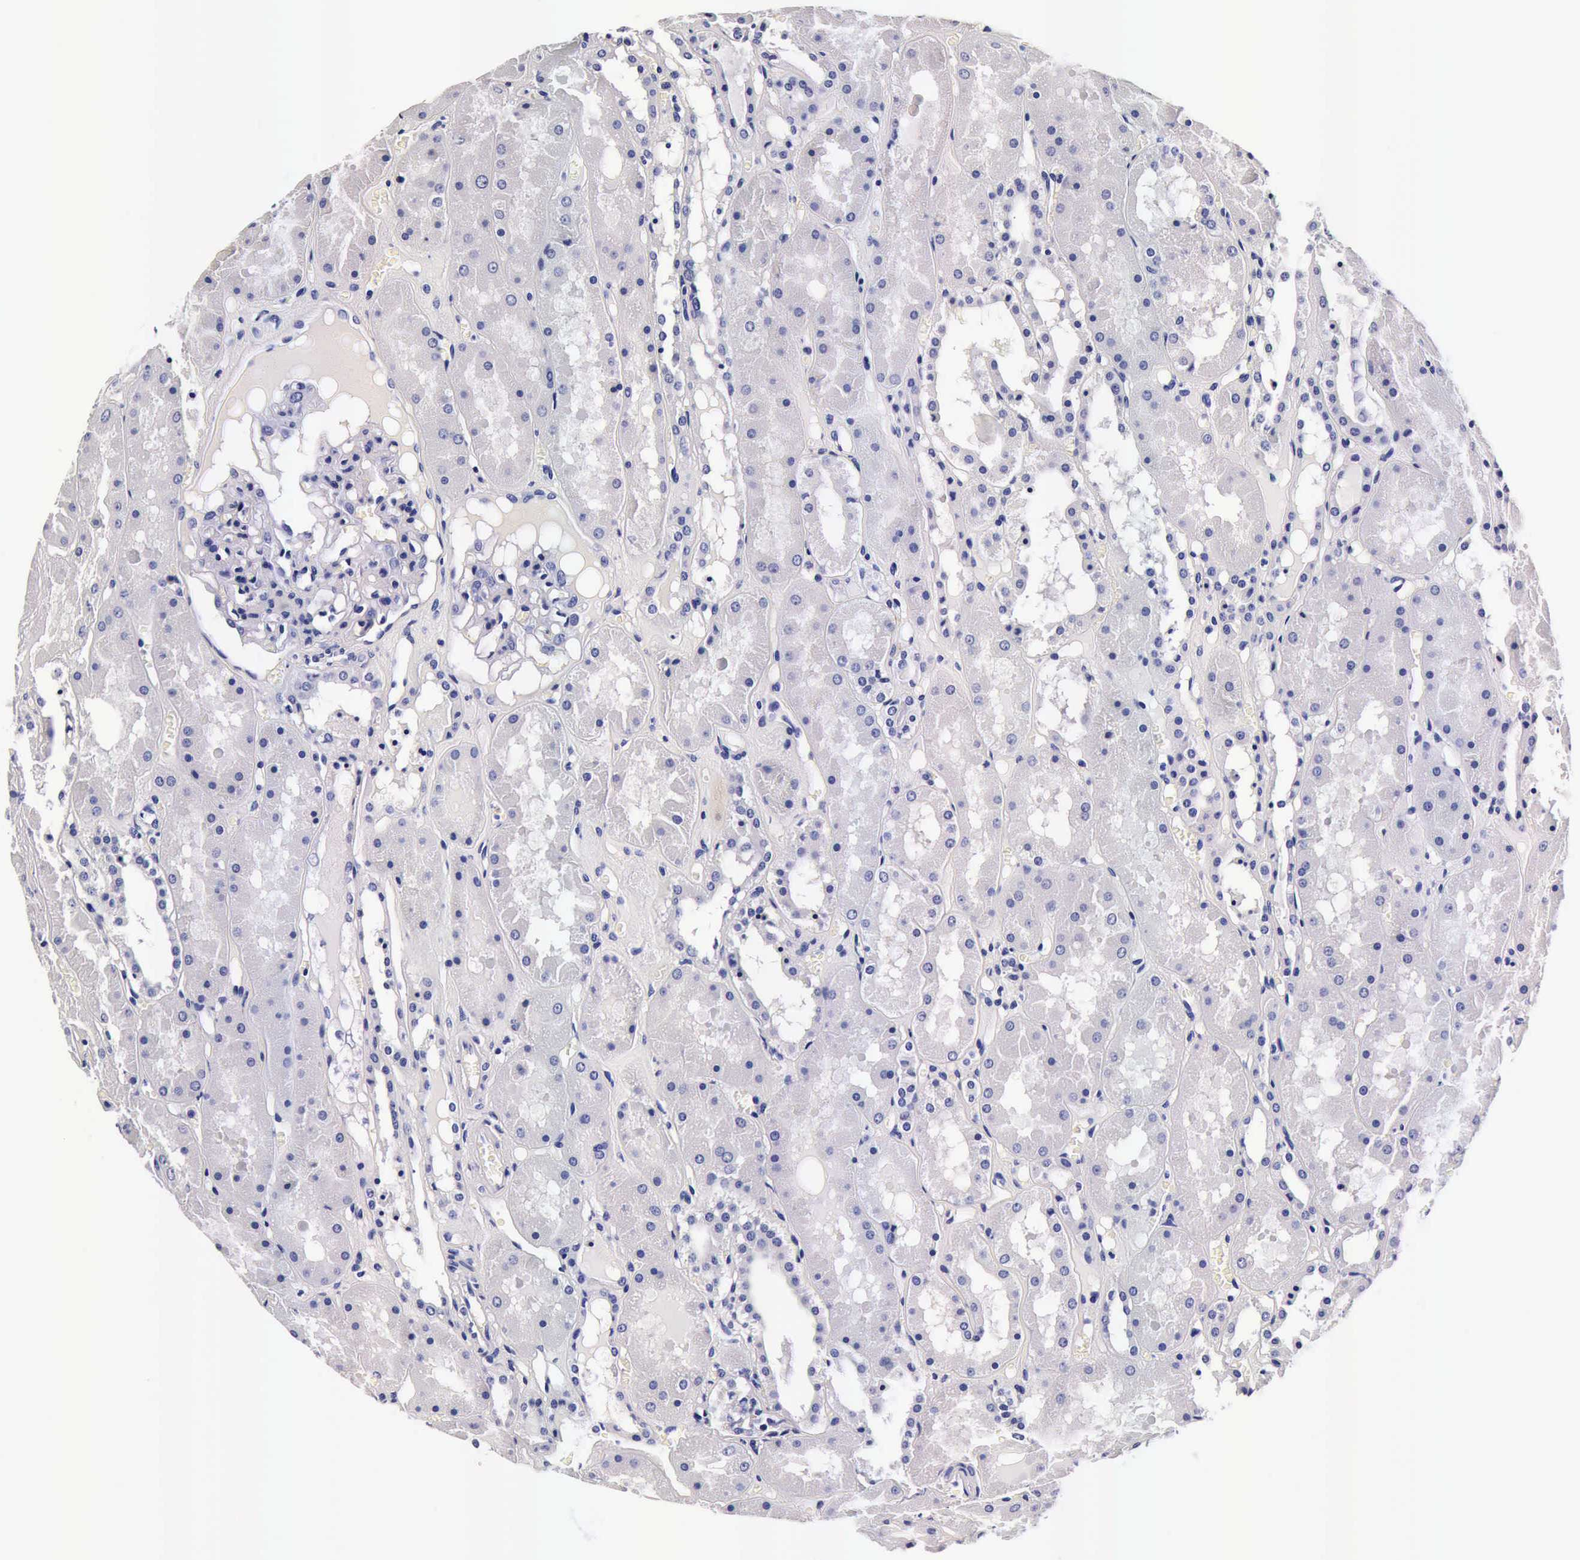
{"staining": {"intensity": "negative", "quantity": "none", "location": "none"}, "tissue": "kidney", "cell_type": "Cells in glomeruli", "image_type": "normal", "snomed": [{"axis": "morphology", "description": "Normal tissue, NOS"}, {"axis": "topography", "description": "Kidney"}], "caption": "Immunohistochemistry histopathology image of normal human kidney stained for a protein (brown), which exhibits no staining in cells in glomeruli.", "gene": "IAPP", "patient": {"sex": "male", "age": 36}}